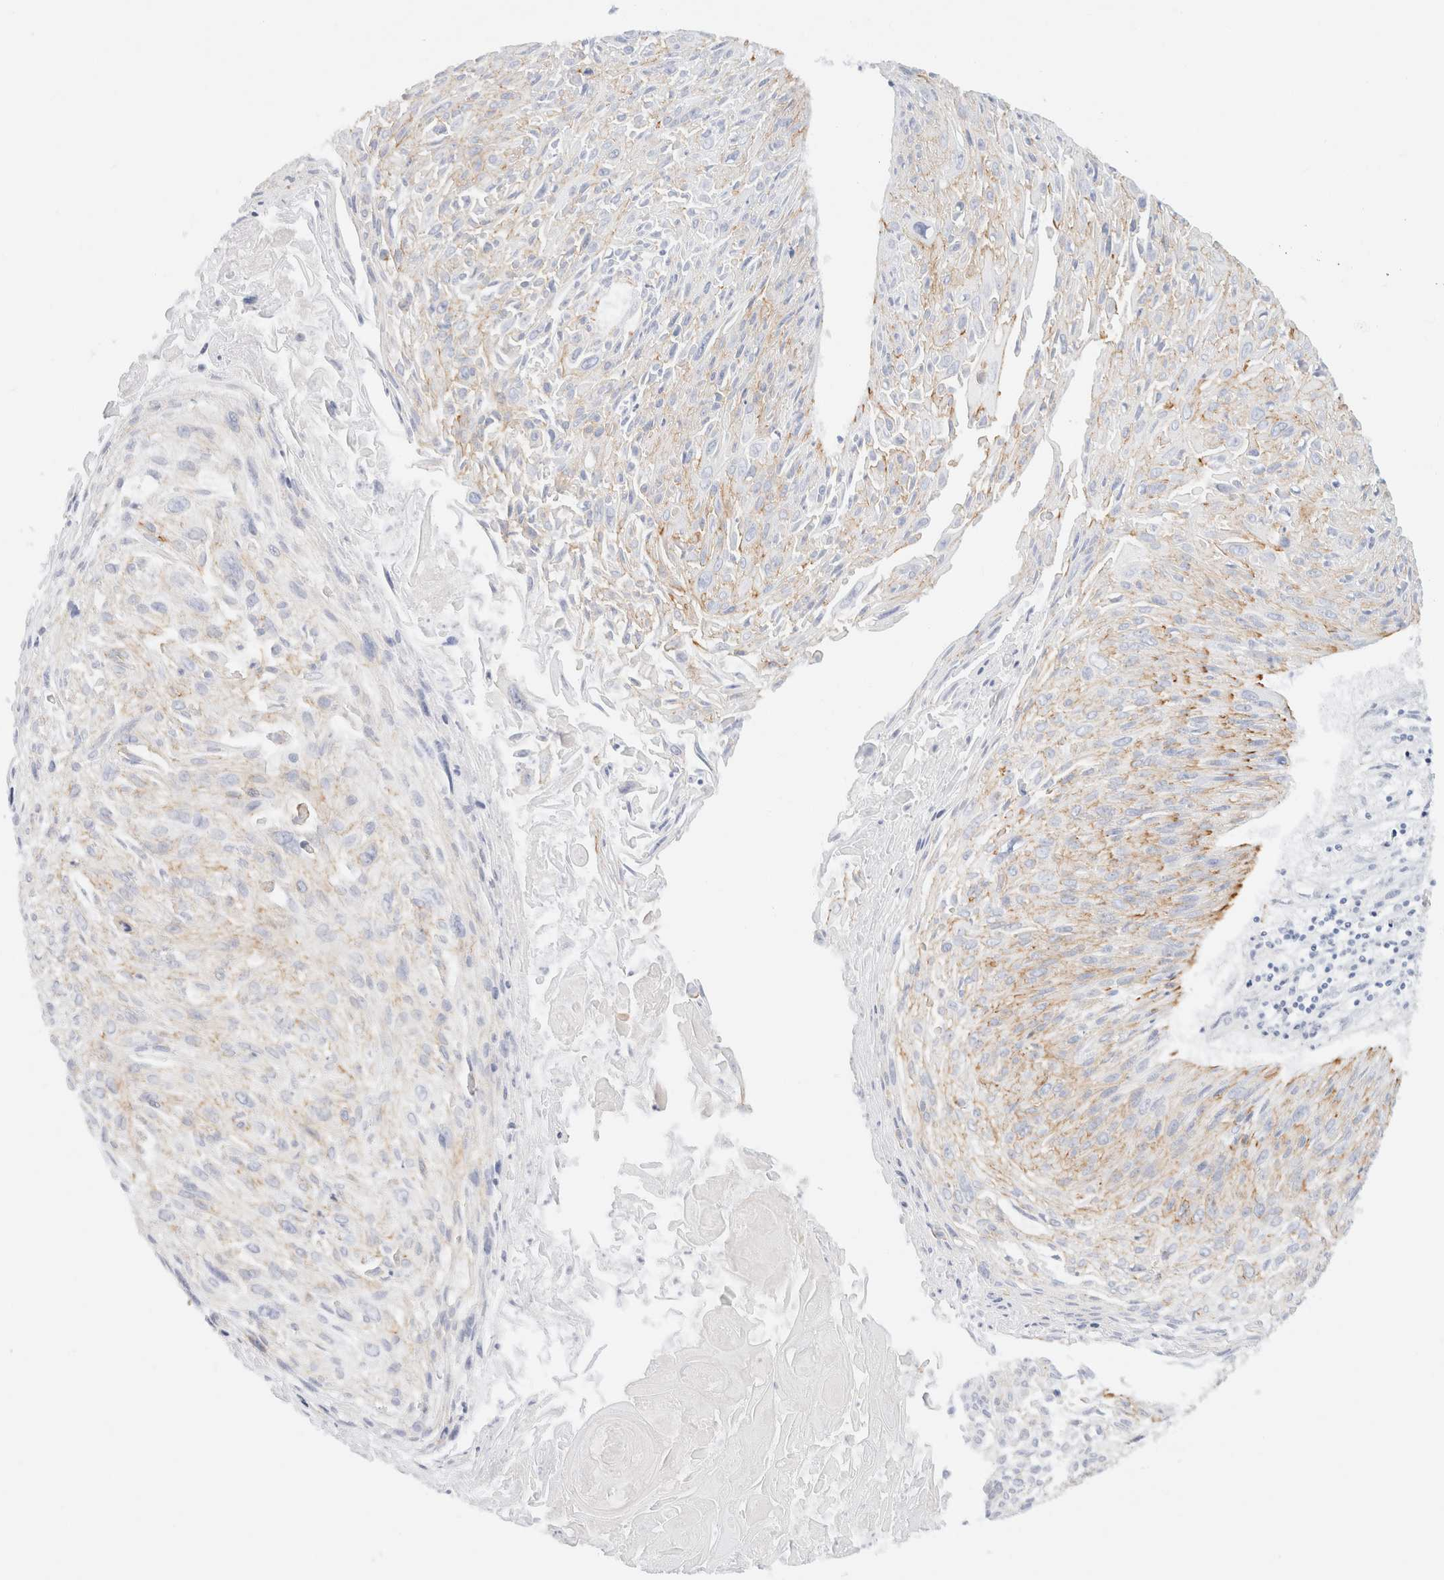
{"staining": {"intensity": "moderate", "quantity": "<25%", "location": "cytoplasmic/membranous"}, "tissue": "cervical cancer", "cell_type": "Tumor cells", "image_type": "cancer", "snomed": [{"axis": "morphology", "description": "Squamous cell carcinoma, NOS"}, {"axis": "topography", "description": "Cervix"}], "caption": "The histopathology image displays staining of cervical cancer, revealing moderate cytoplasmic/membranous protein expression (brown color) within tumor cells.", "gene": "KRT20", "patient": {"sex": "female", "age": 51}}